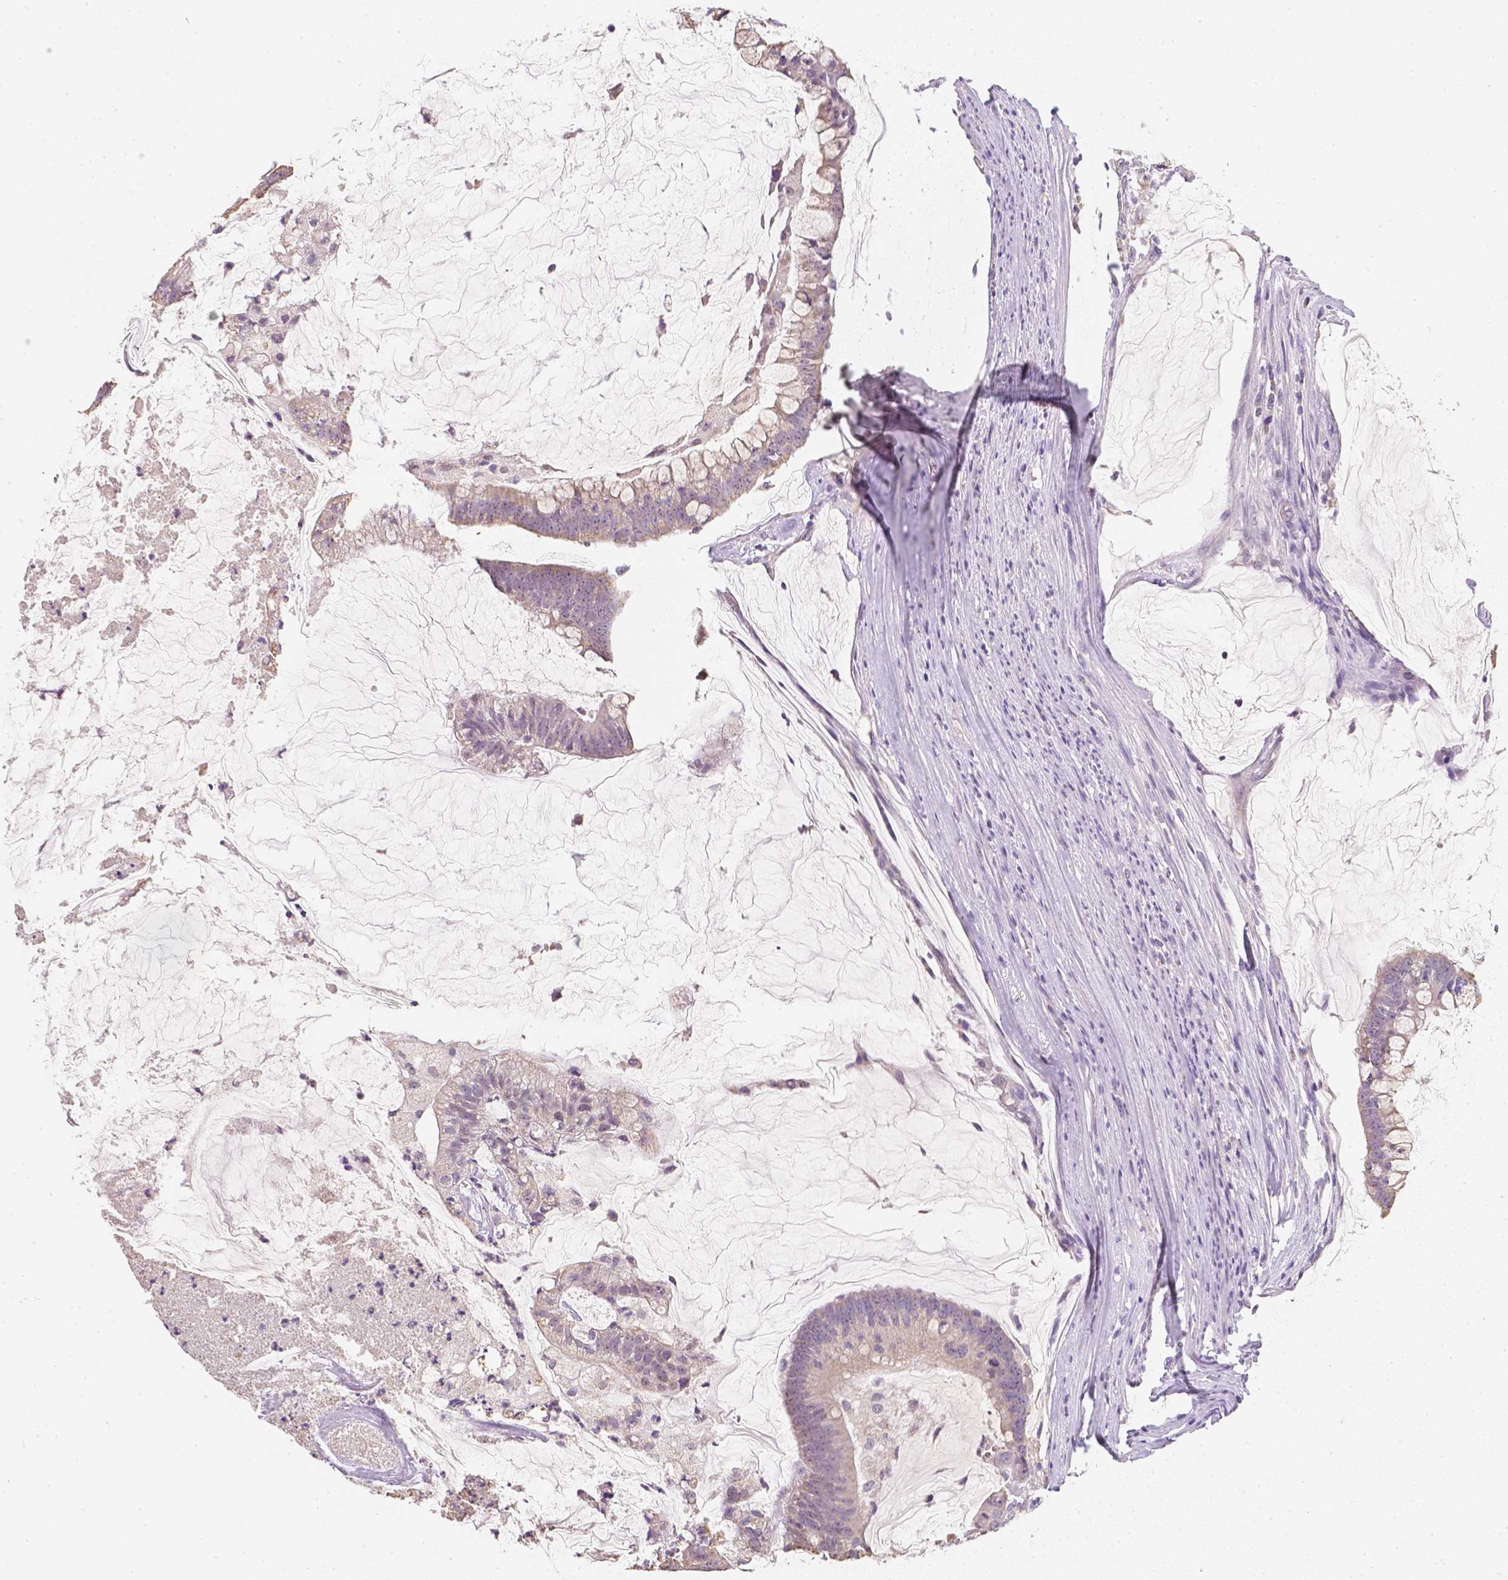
{"staining": {"intensity": "negative", "quantity": "none", "location": "none"}, "tissue": "colorectal cancer", "cell_type": "Tumor cells", "image_type": "cancer", "snomed": [{"axis": "morphology", "description": "Adenocarcinoma, NOS"}, {"axis": "topography", "description": "Colon"}], "caption": "Tumor cells show no significant staining in colorectal cancer (adenocarcinoma).", "gene": "NVL", "patient": {"sex": "male", "age": 62}}